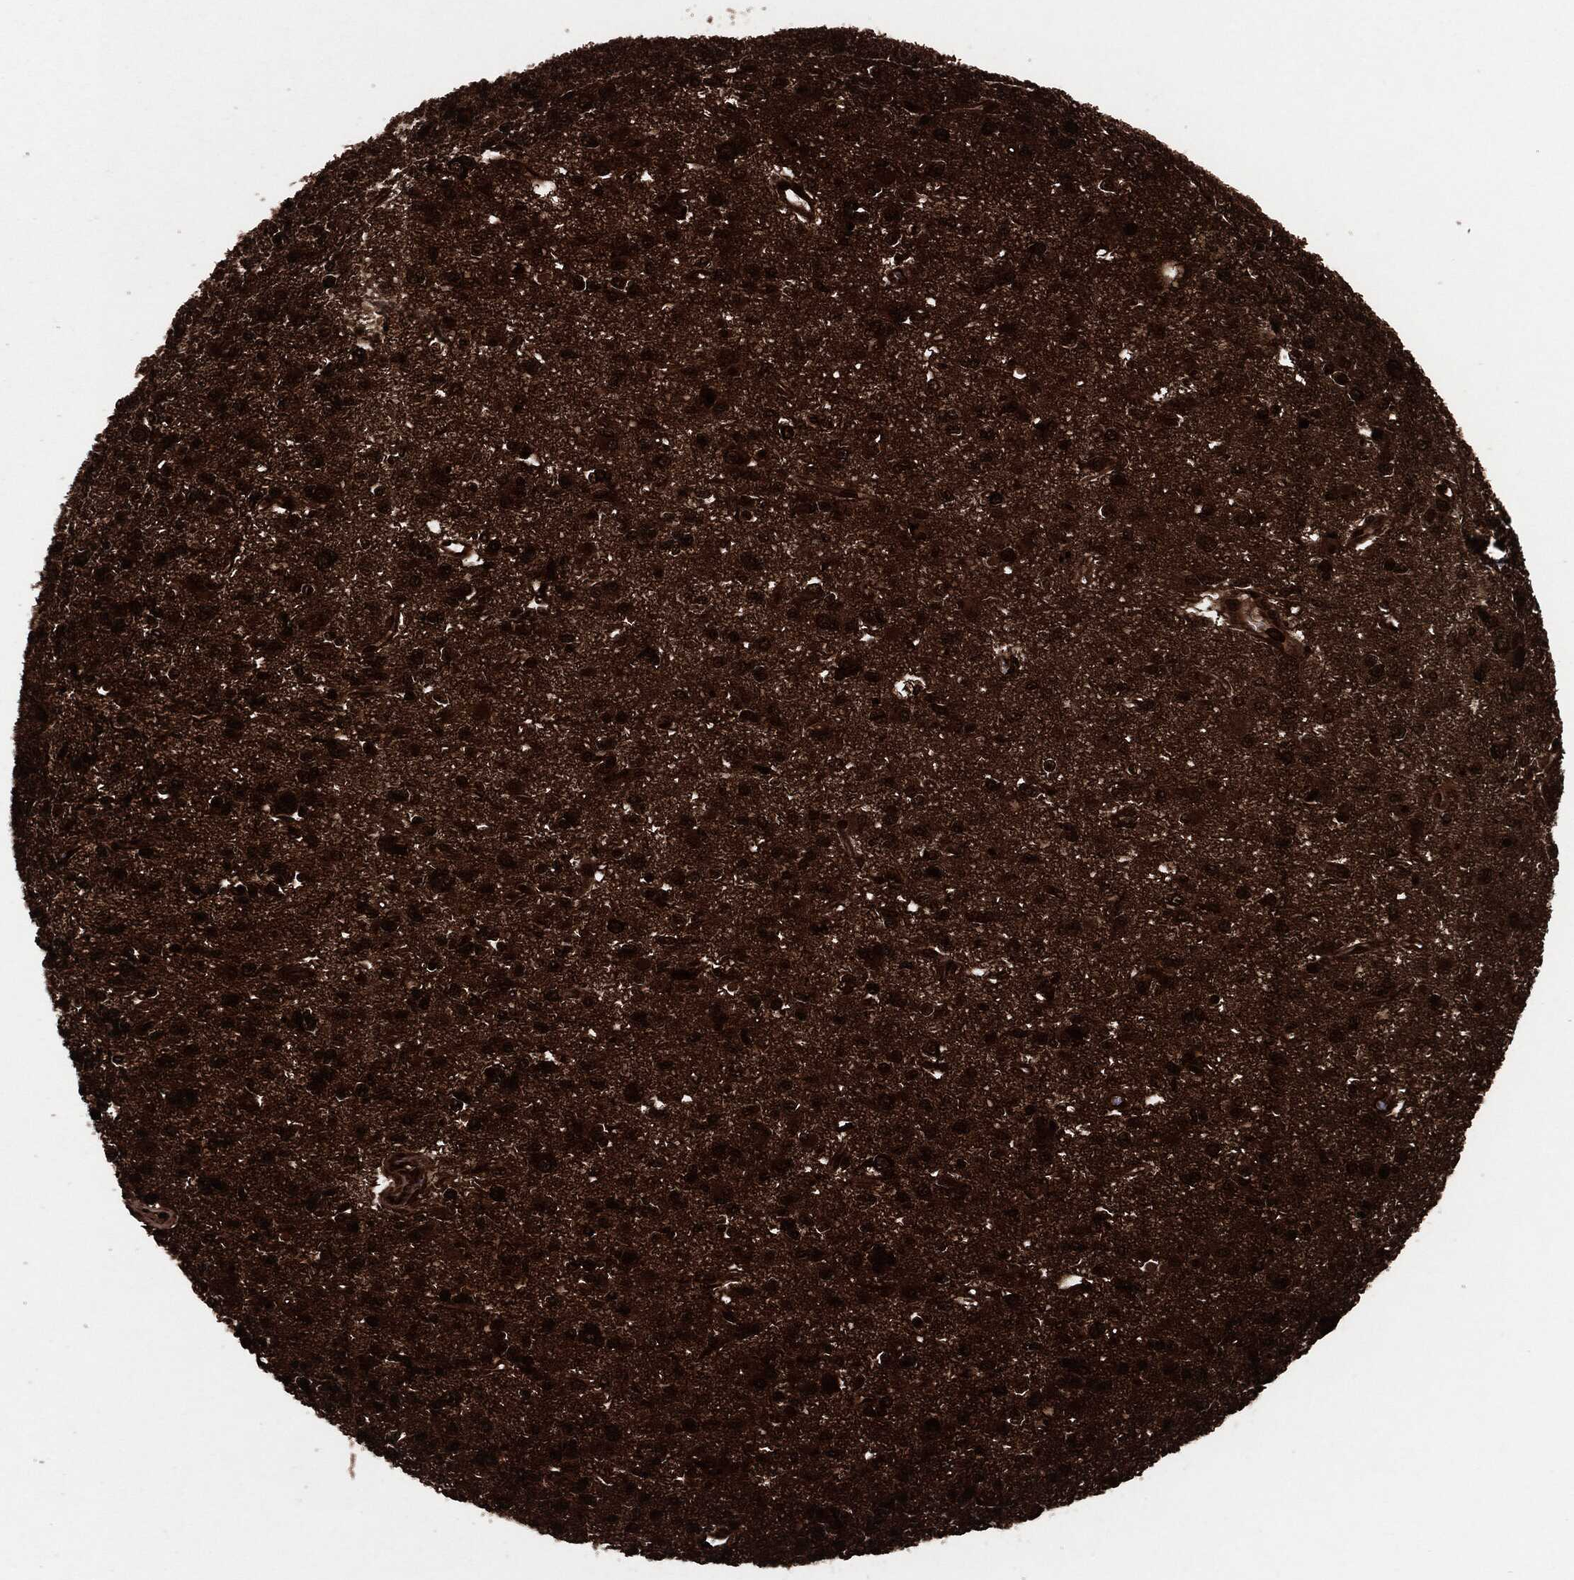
{"staining": {"intensity": "strong", "quantity": ">75%", "location": "cytoplasmic/membranous,nuclear"}, "tissue": "glioma", "cell_type": "Tumor cells", "image_type": "cancer", "snomed": [{"axis": "morphology", "description": "Glioma, malignant, Low grade"}, {"axis": "topography", "description": "Brain"}], "caption": "Strong cytoplasmic/membranous and nuclear staining is seen in about >75% of tumor cells in malignant glioma (low-grade). (DAB IHC, brown staining for protein, blue staining for nuclei).", "gene": "YWHAB", "patient": {"sex": "female", "age": 45}}